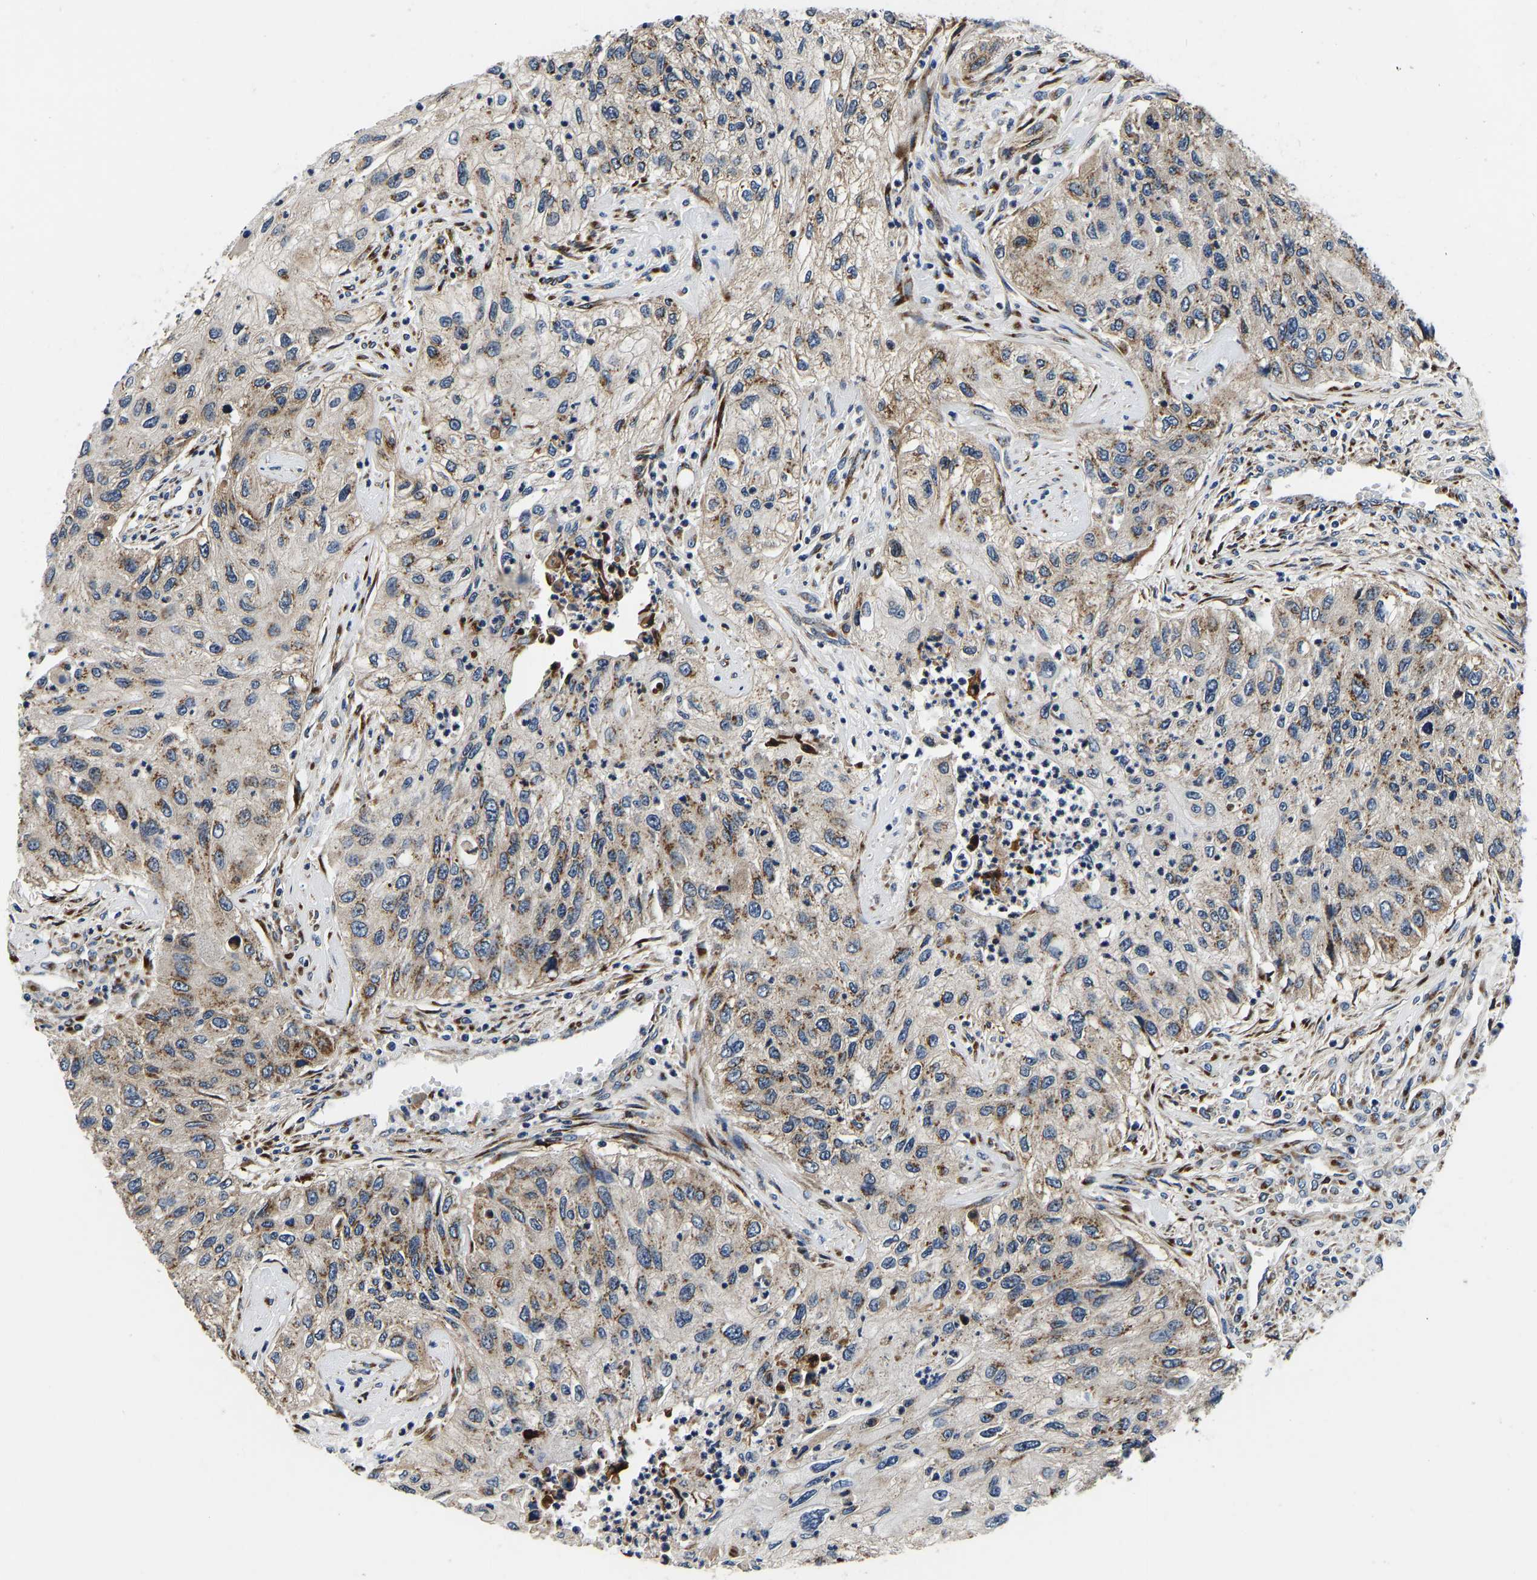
{"staining": {"intensity": "moderate", "quantity": ">75%", "location": "cytoplasmic/membranous"}, "tissue": "urothelial cancer", "cell_type": "Tumor cells", "image_type": "cancer", "snomed": [{"axis": "morphology", "description": "Urothelial carcinoma, High grade"}, {"axis": "topography", "description": "Urinary bladder"}], "caption": "High-grade urothelial carcinoma stained for a protein (brown) reveals moderate cytoplasmic/membranous positive expression in about >75% of tumor cells.", "gene": "RABAC1", "patient": {"sex": "female", "age": 60}}